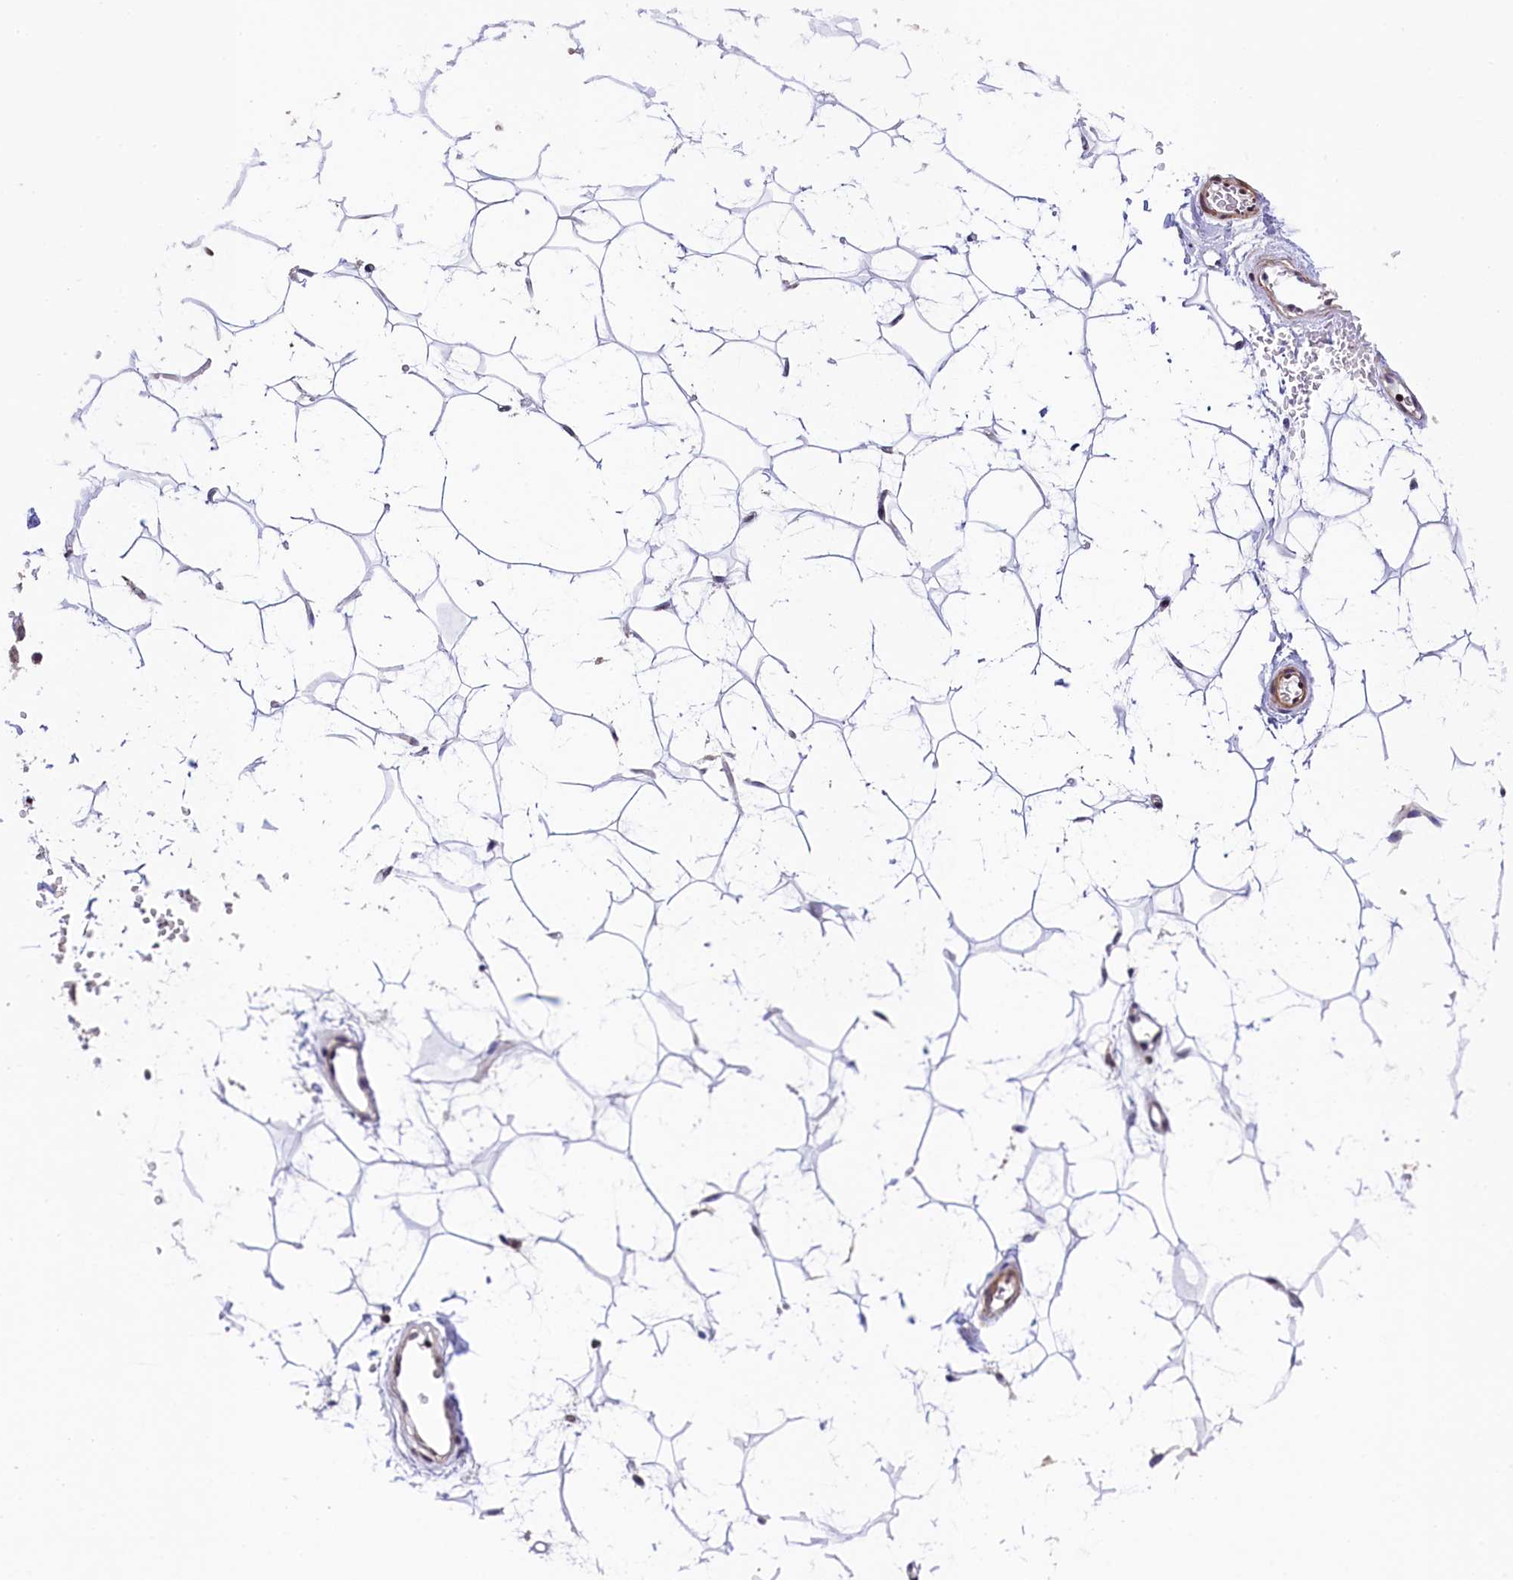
{"staining": {"intensity": "negative", "quantity": "none", "location": "none"}, "tissue": "adipose tissue", "cell_type": "Adipocytes", "image_type": "normal", "snomed": [{"axis": "morphology", "description": "Normal tissue, NOS"}, {"axis": "topography", "description": "Breast"}], "caption": "Adipocytes are negative for protein expression in normal human adipose tissue. The staining is performed using DAB (3,3'-diaminobenzidine) brown chromogen with nuclei counter-stained in using hematoxylin.", "gene": "ZNF2", "patient": {"sex": "female", "age": 26}}